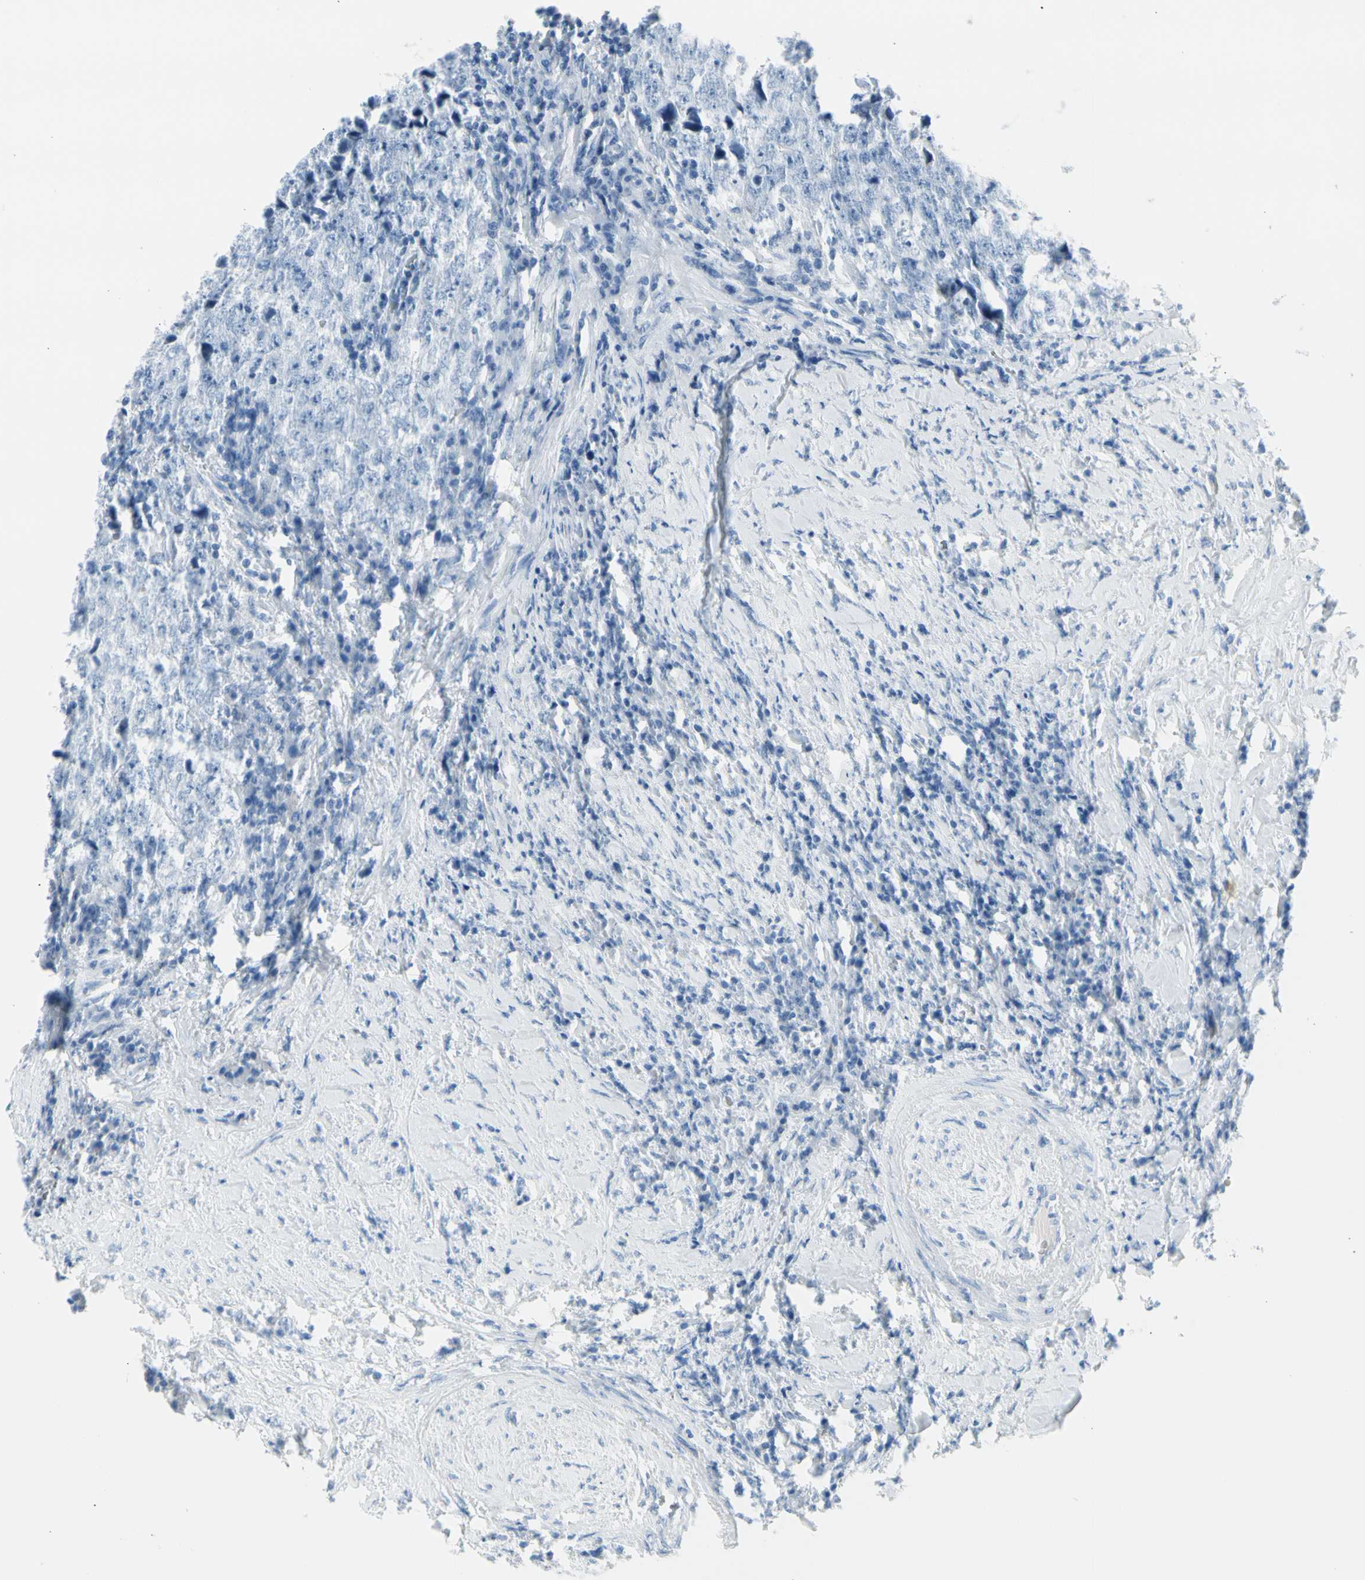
{"staining": {"intensity": "negative", "quantity": "none", "location": "none"}, "tissue": "testis cancer", "cell_type": "Tumor cells", "image_type": "cancer", "snomed": [{"axis": "morphology", "description": "Necrosis, NOS"}, {"axis": "morphology", "description": "Carcinoma, Embryonal, NOS"}, {"axis": "topography", "description": "Testis"}], "caption": "Testis cancer was stained to show a protein in brown. There is no significant positivity in tumor cells.", "gene": "TPO", "patient": {"sex": "male", "age": 19}}